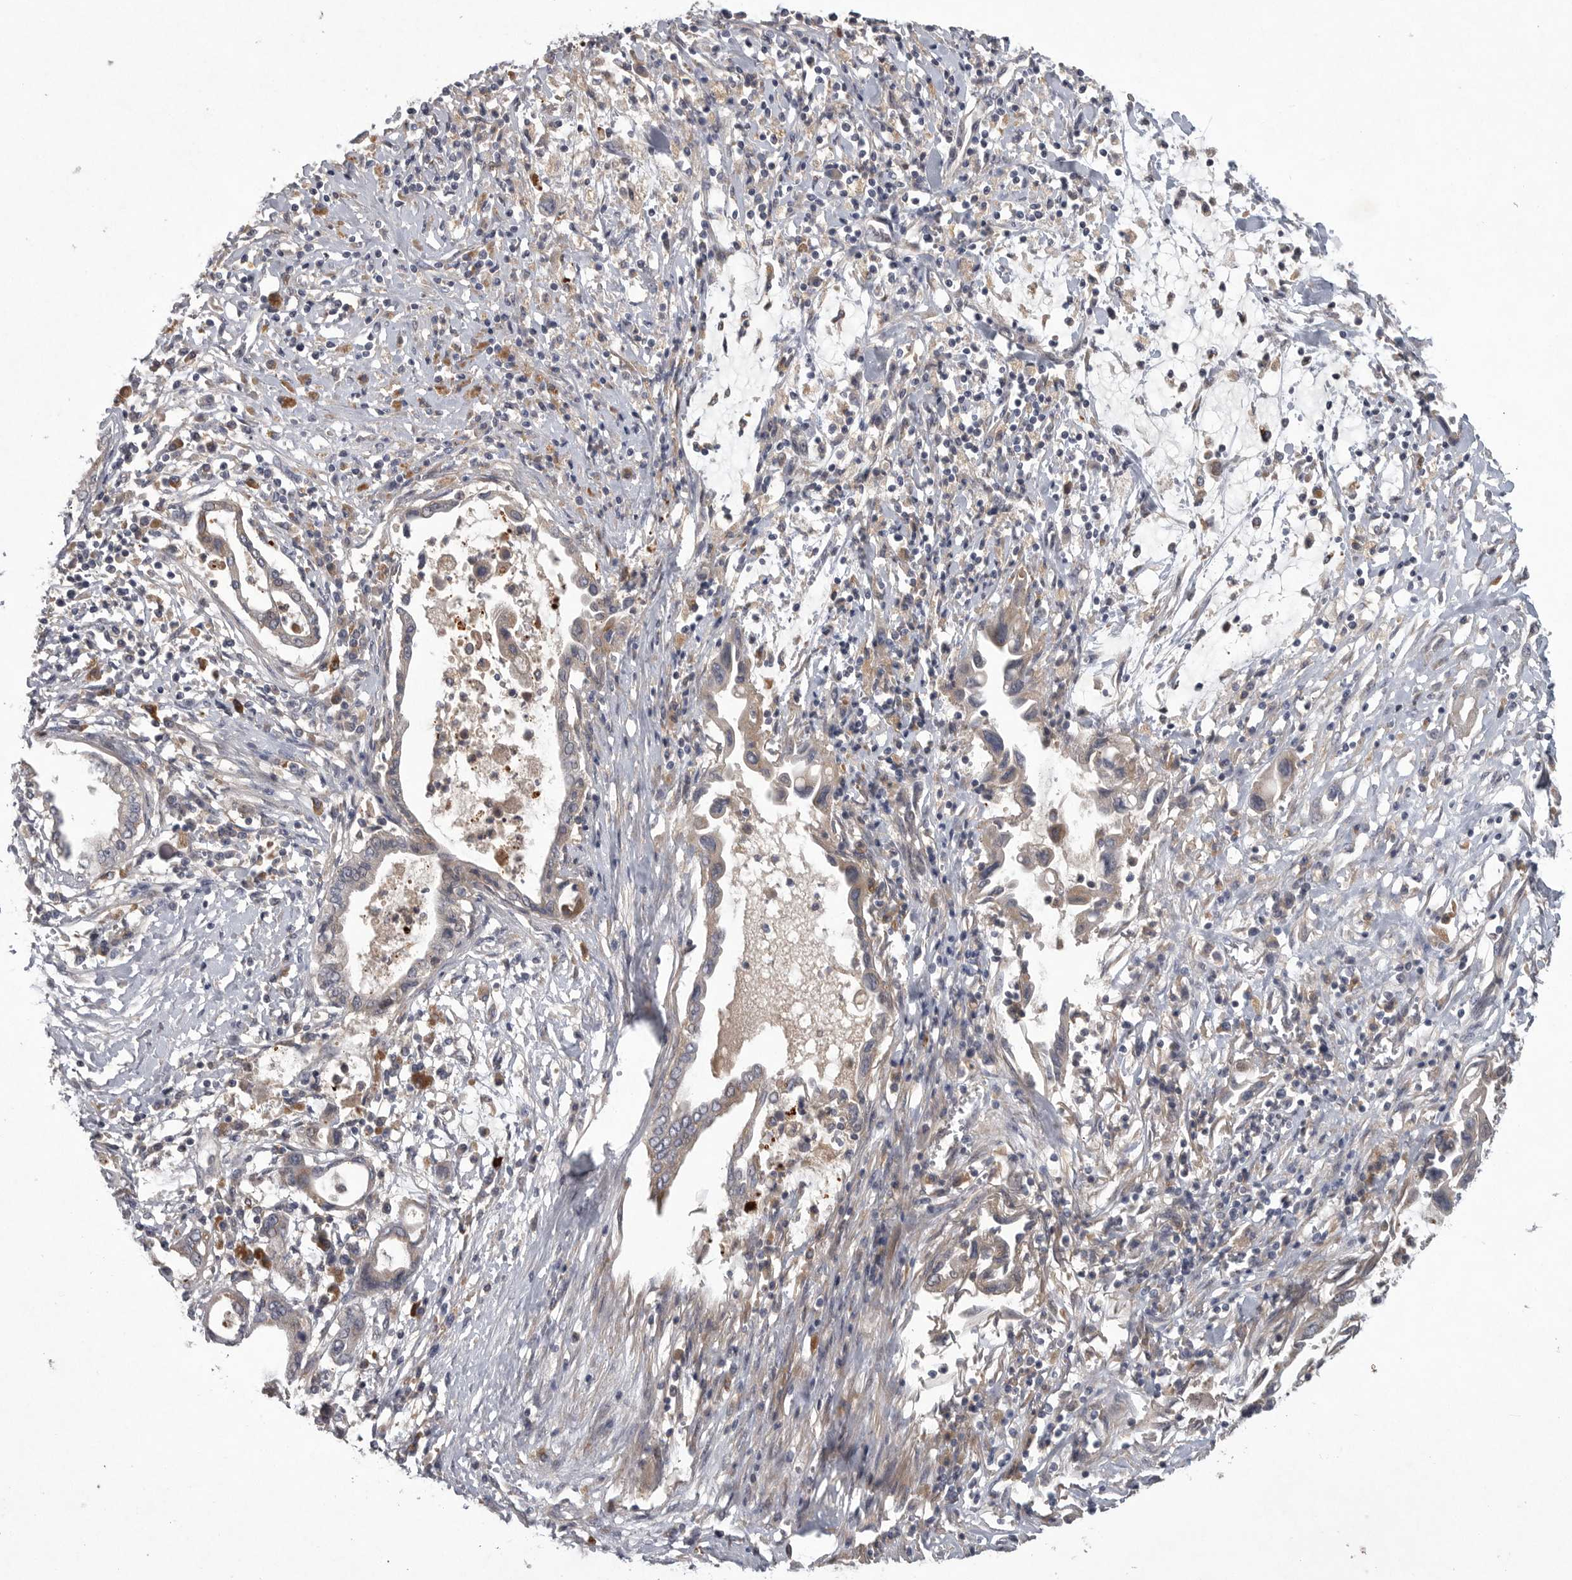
{"staining": {"intensity": "weak", "quantity": "<25%", "location": "cytoplasmic/membranous"}, "tissue": "pancreatic cancer", "cell_type": "Tumor cells", "image_type": "cancer", "snomed": [{"axis": "morphology", "description": "Adenocarcinoma, NOS"}, {"axis": "topography", "description": "Pancreas"}], "caption": "Tumor cells show no significant positivity in pancreatic cancer (adenocarcinoma).", "gene": "LAMTOR3", "patient": {"sex": "female", "age": 57}}